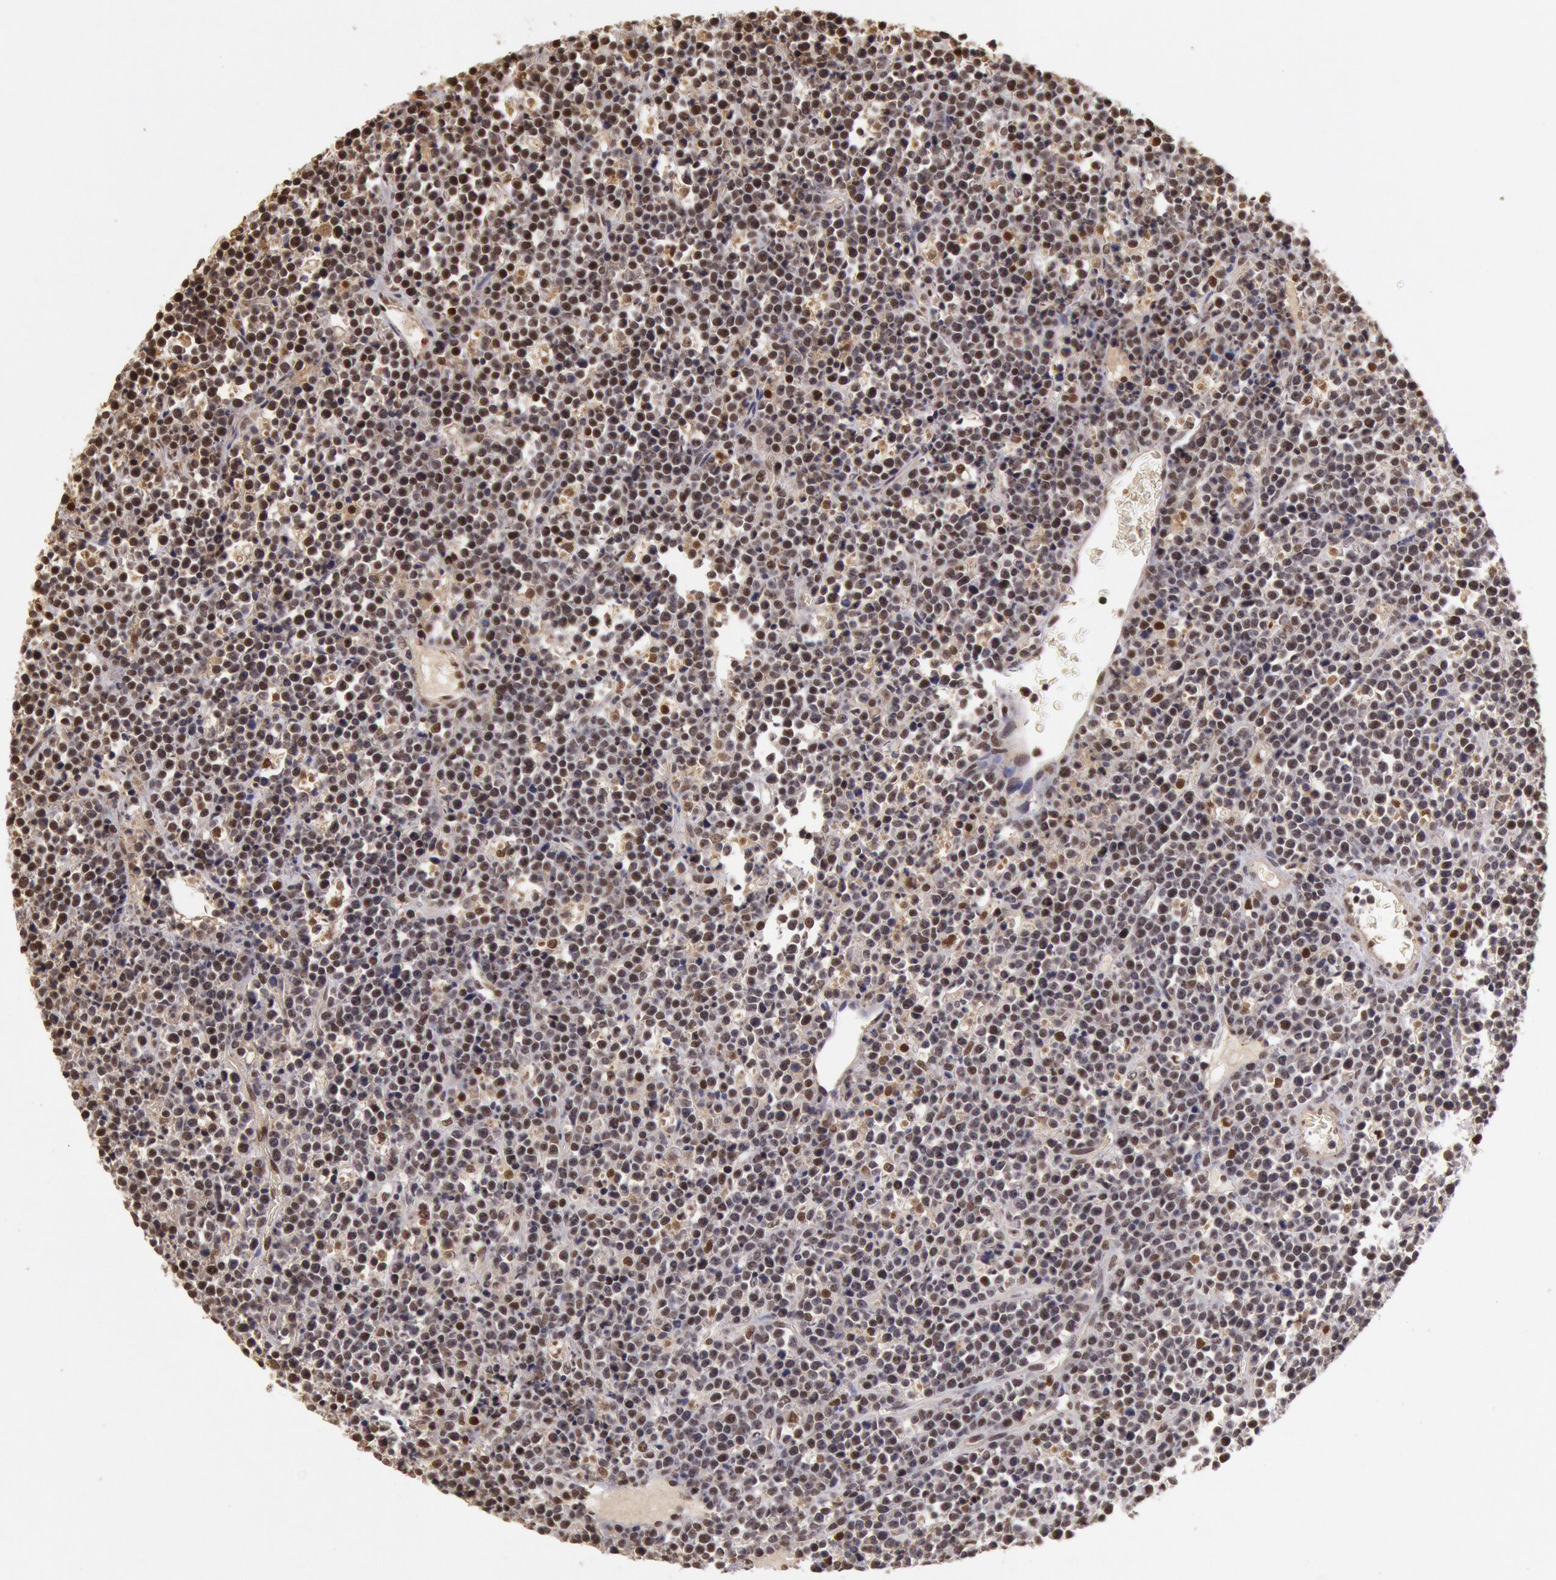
{"staining": {"intensity": "moderate", "quantity": "25%-75%", "location": "nuclear"}, "tissue": "lymphoma", "cell_type": "Tumor cells", "image_type": "cancer", "snomed": [{"axis": "morphology", "description": "Malignant lymphoma, non-Hodgkin's type, High grade"}, {"axis": "topography", "description": "Ovary"}], "caption": "High-grade malignant lymphoma, non-Hodgkin's type tissue exhibits moderate nuclear staining in approximately 25%-75% of tumor cells The protein of interest is stained brown, and the nuclei are stained in blue (DAB (3,3'-diaminobenzidine) IHC with brightfield microscopy, high magnification).", "gene": "LIG4", "patient": {"sex": "female", "age": 56}}